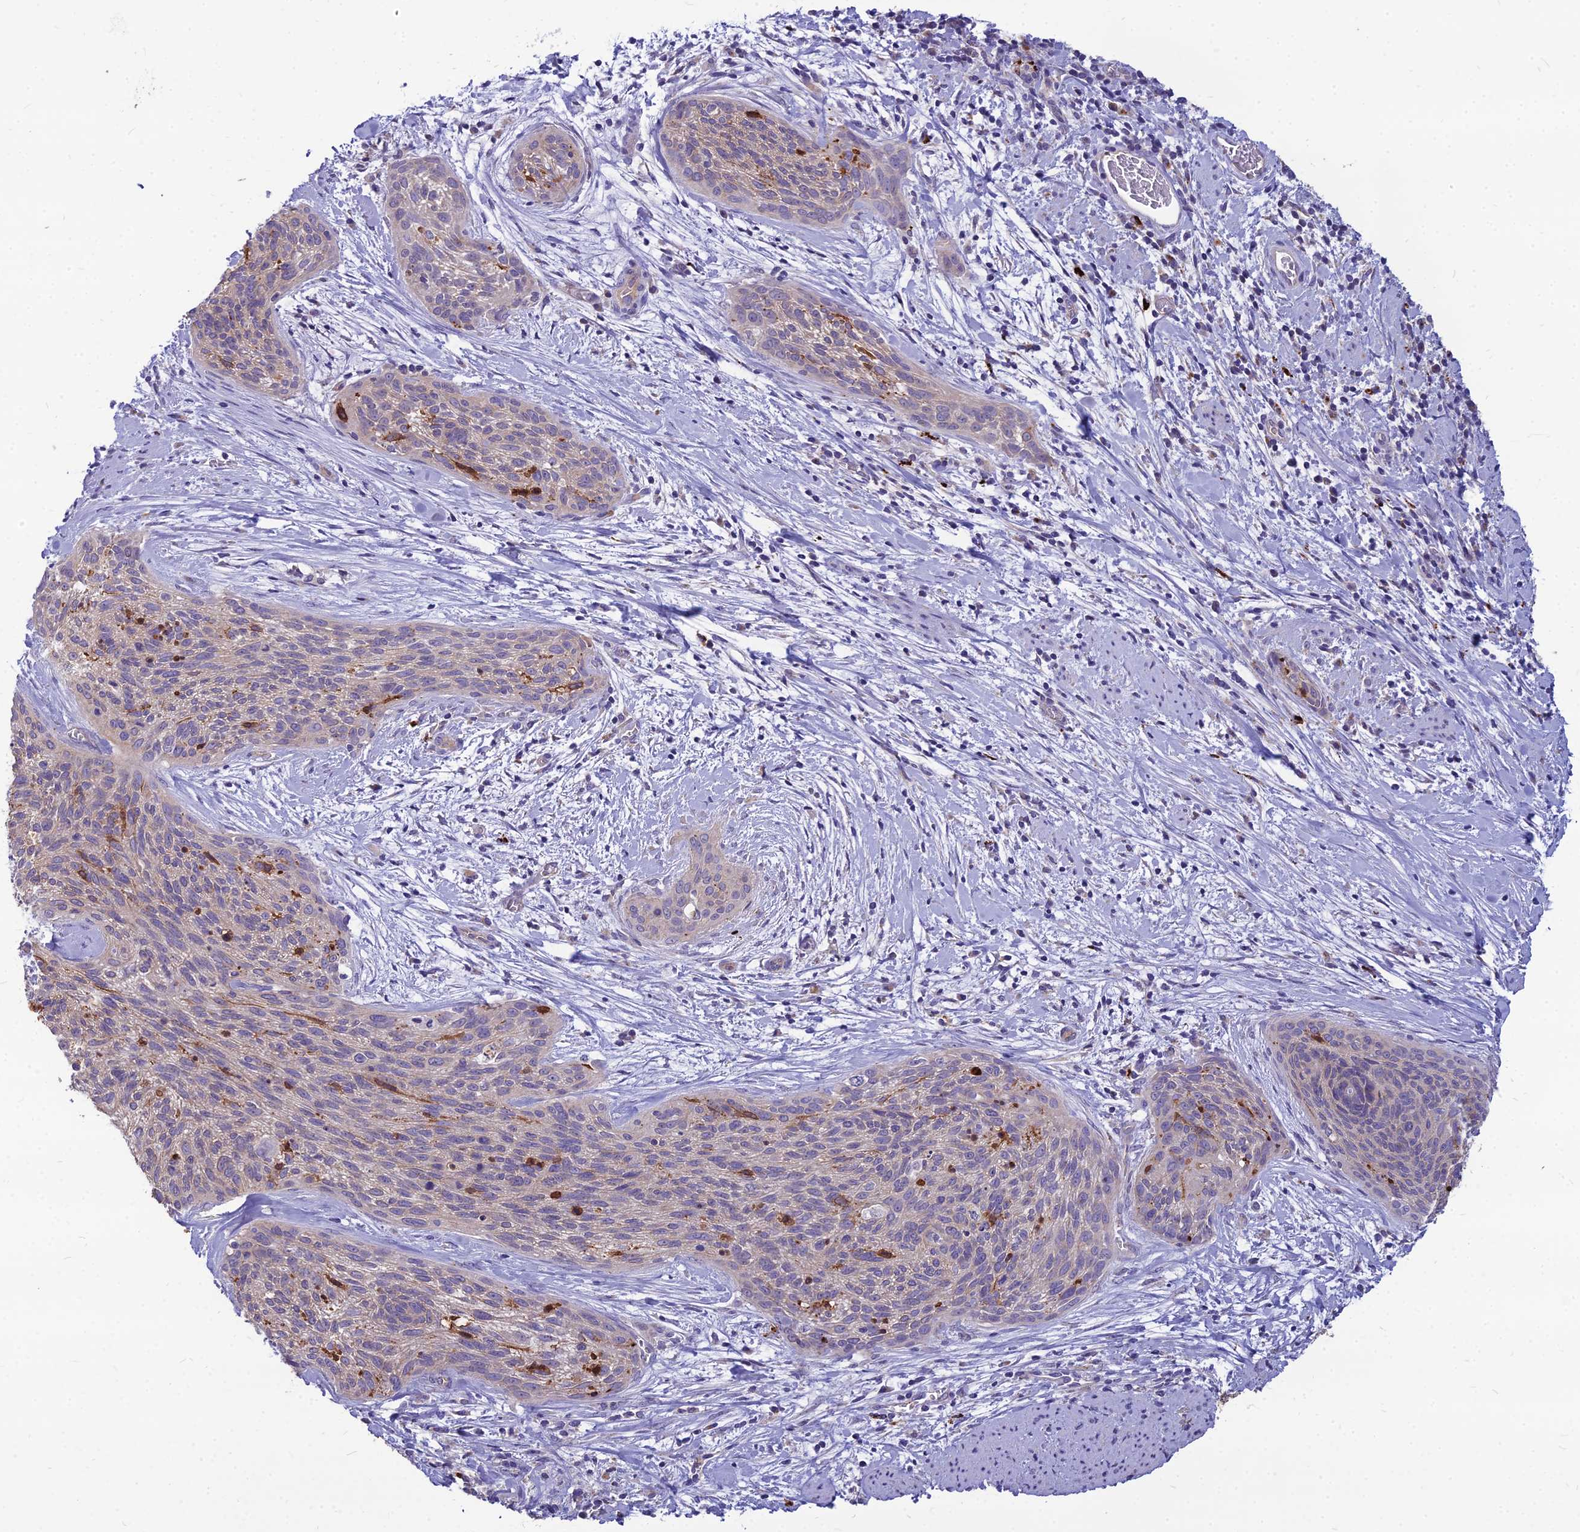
{"staining": {"intensity": "negative", "quantity": "none", "location": "none"}, "tissue": "cervical cancer", "cell_type": "Tumor cells", "image_type": "cancer", "snomed": [{"axis": "morphology", "description": "Squamous cell carcinoma, NOS"}, {"axis": "topography", "description": "Cervix"}], "caption": "Tumor cells are negative for protein expression in human cervical squamous cell carcinoma. The staining is performed using DAB (3,3'-diaminobenzidine) brown chromogen with nuclei counter-stained in using hematoxylin.", "gene": "PCED1B", "patient": {"sex": "female", "age": 55}}